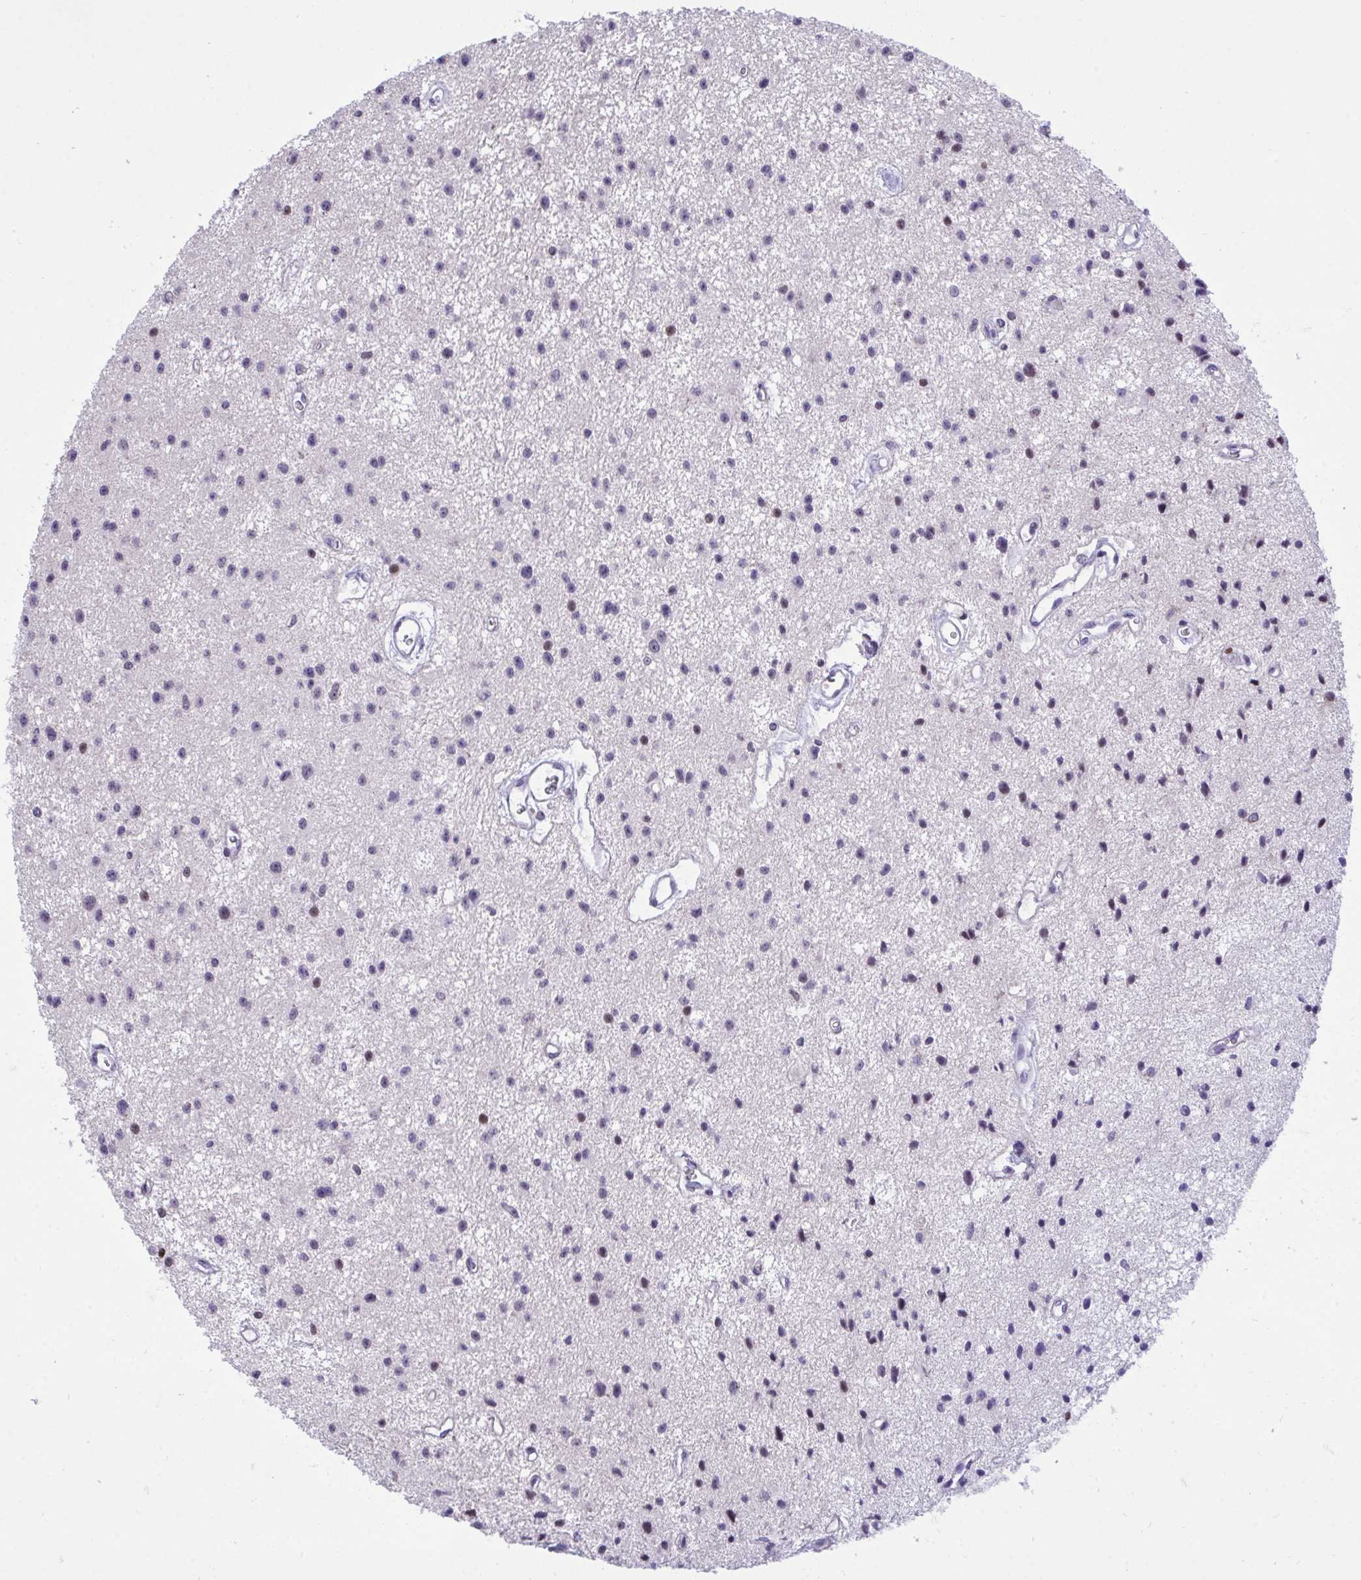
{"staining": {"intensity": "moderate", "quantity": "<25%", "location": "nuclear"}, "tissue": "glioma", "cell_type": "Tumor cells", "image_type": "cancer", "snomed": [{"axis": "morphology", "description": "Glioma, malignant, Low grade"}, {"axis": "topography", "description": "Brain"}], "caption": "Moderate nuclear protein positivity is seen in approximately <25% of tumor cells in malignant glioma (low-grade). The staining is performed using DAB (3,3'-diaminobenzidine) brown chromogen to label protein expression. The nuclei are counter-stained blue using hematoxylin.", "gene": "C1QL2", "patient": {"sex": "male", "age": 43}}